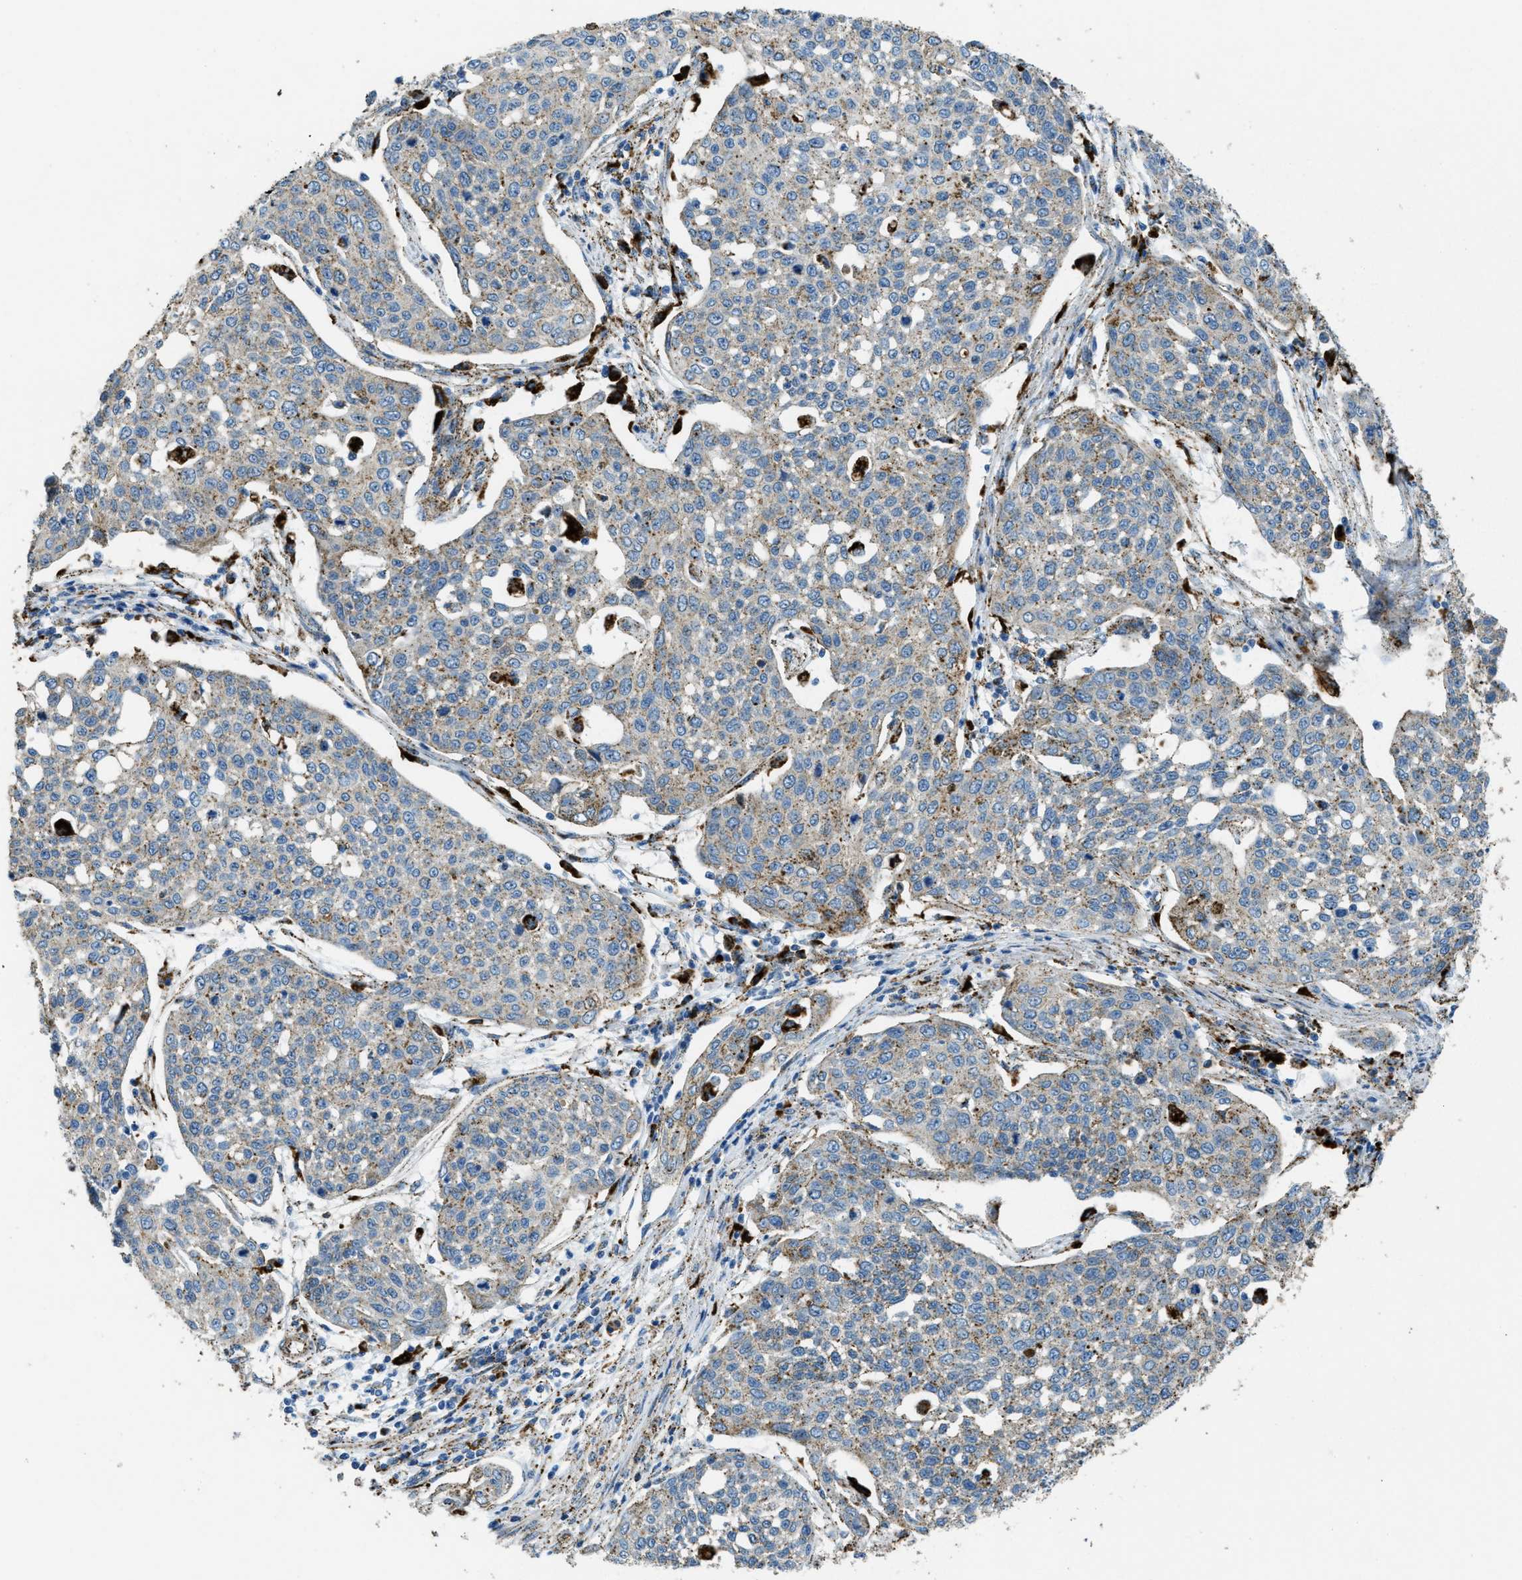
{"staining": {"intensity": "moderate", "quantity": "25%-75%", "location": "cytoplasmic/membranous"}, "tissue": "cervical cancer", "cell_type": "Tumor cells", "image_type": "cancer", "snomed": [{"axis": "morphology", "description": "Squamous cell carcinoma, NOS"}, {"axis": "topography", "description": "Cervix"}], "caption": "Cervical cancer stained with immunohistochemistry displays moderate cytoplasmic/membranous positivity in approximately 25%-75% of tumor cells.", "gene": "SCARB2", "patient": {"sex": "female", "age": 34}}